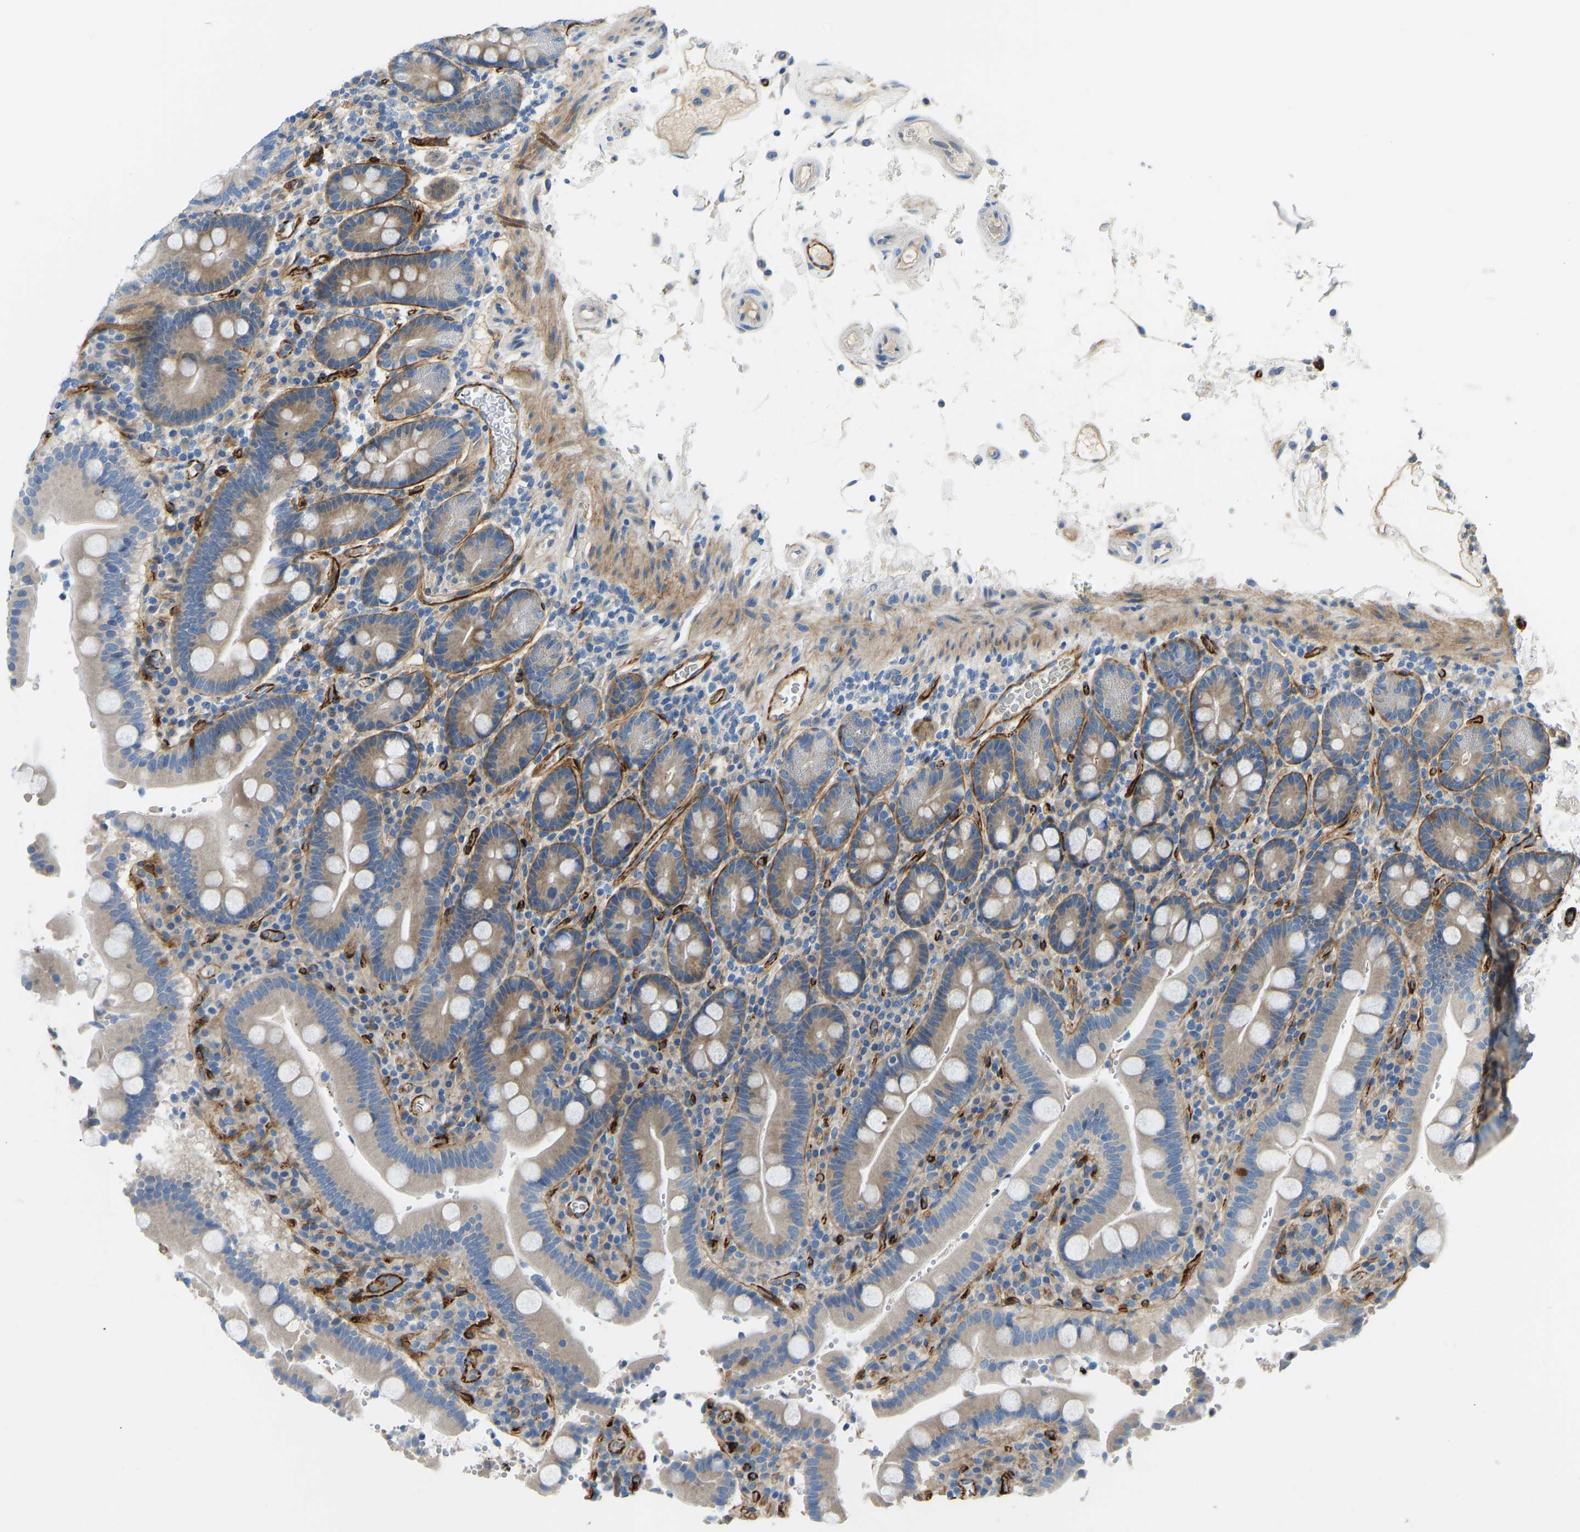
{"staining": {"intensity": "moderate", "quantity": "25%-75%", "location": "cytoplasmic/membranous"}, "tissue": "duodenum", "cell_type": "Glandular cells", "image_type": "normal", "snomed": [{"axis": "morphology", "description": "Normal tissue, NOS"}, {"axis": "topography", "description": "Small intestine, NOS"}], "caption": "Approximately 25%-75% of glandular cells in benign duodenum demonstrate moderate cytoplasmic/membranous protein expression as visualized by brown immunohistochemical staining.", "gene": "COL15A1", "patient": {"sex": "female", "age": 71}}